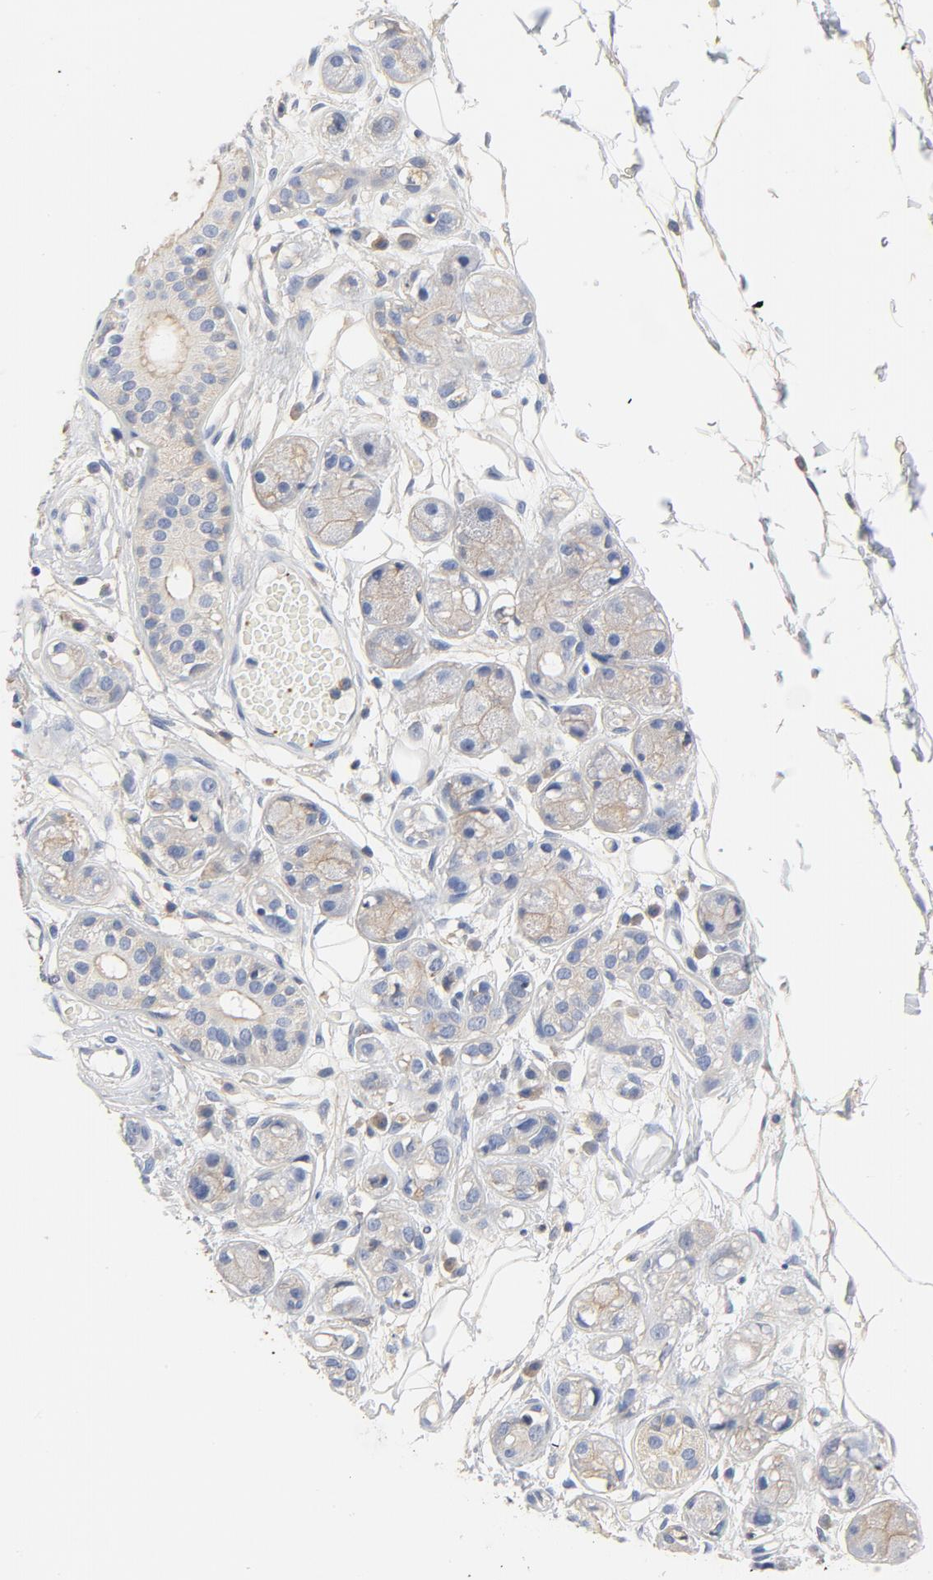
{"staining": {"intensity": "negative", "quantity": "none", "location": "none"}, "tissue": "adipose tissue", "cell_type": "Adipocytes", "image_type": "normal", "snomed": [{"axis": "morphology", "description": "Normal tissue, NOS"}, {"axis": "morphology", "description": "Inflammation, NOS"}, {"axis": "topography", "description": "Vascular tissue"}, {"axis": "topography", "description": "Salivary gland"}], "caption": "This is an immunohistochemistry image of unremarkable human adipose tissue. There is no expression in adipocytes.", "gene": "SRC", "patient": {"sex": "female", "age": 75}}